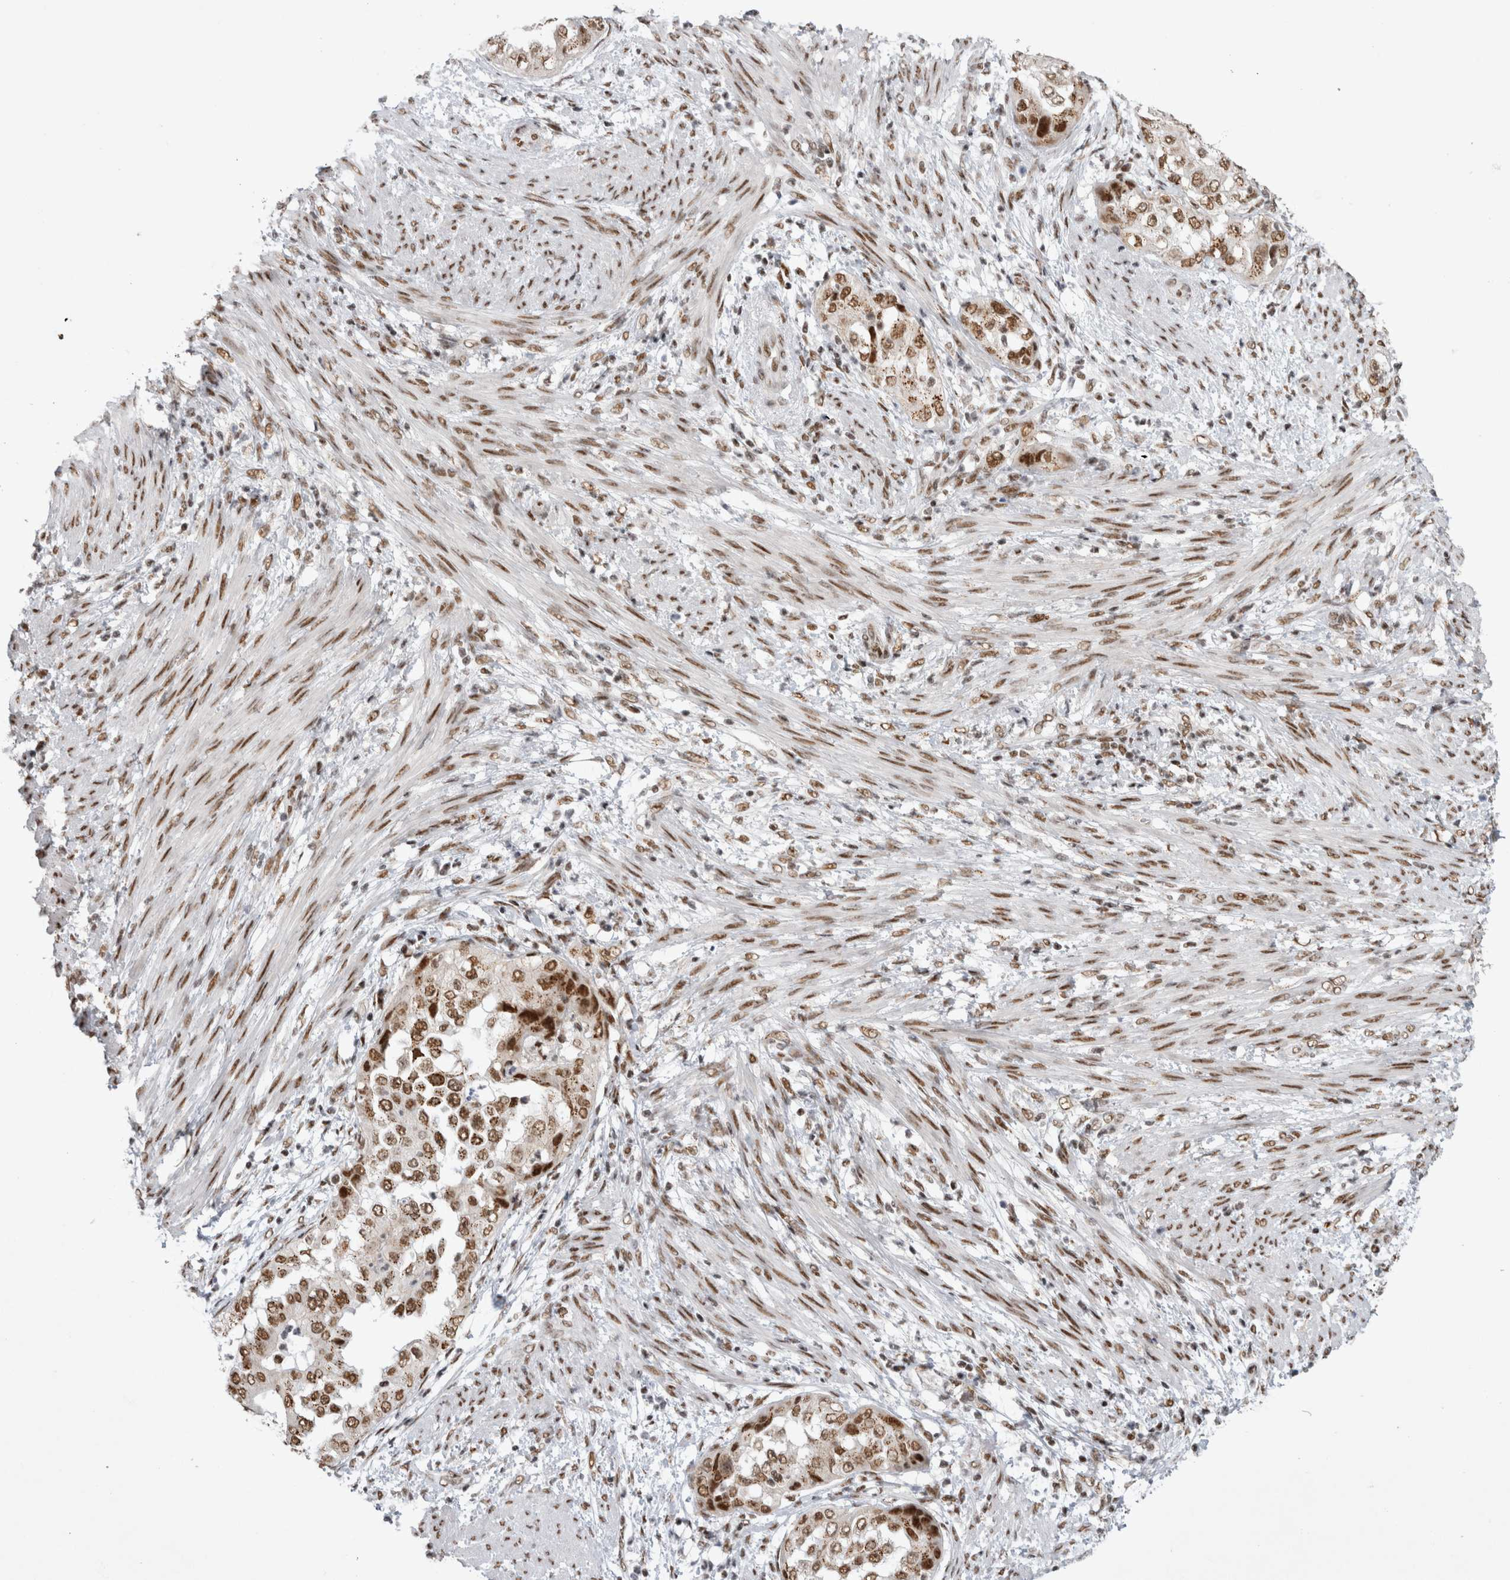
{"staining": {"intensity": "moderate", "quantity": ">75%", "location": "nuclear"}, "tissue": "endometrial cancer", "cell_type": "Tumor cells", "image_type": "cancer", "snomed": [{"axis": "morphology", "description": "Adenocarcinoma, NOS"}, {"axis": "topography", "description": "Endometrium"}], "caption": "Protein expression analysis of endometrial cancer (adenocarcinoma) demonstrates moderate nuclear expression in about >75% of tumor cells.", "gene": "EYA2", "patient": {"sex": "female", "age": 85}}